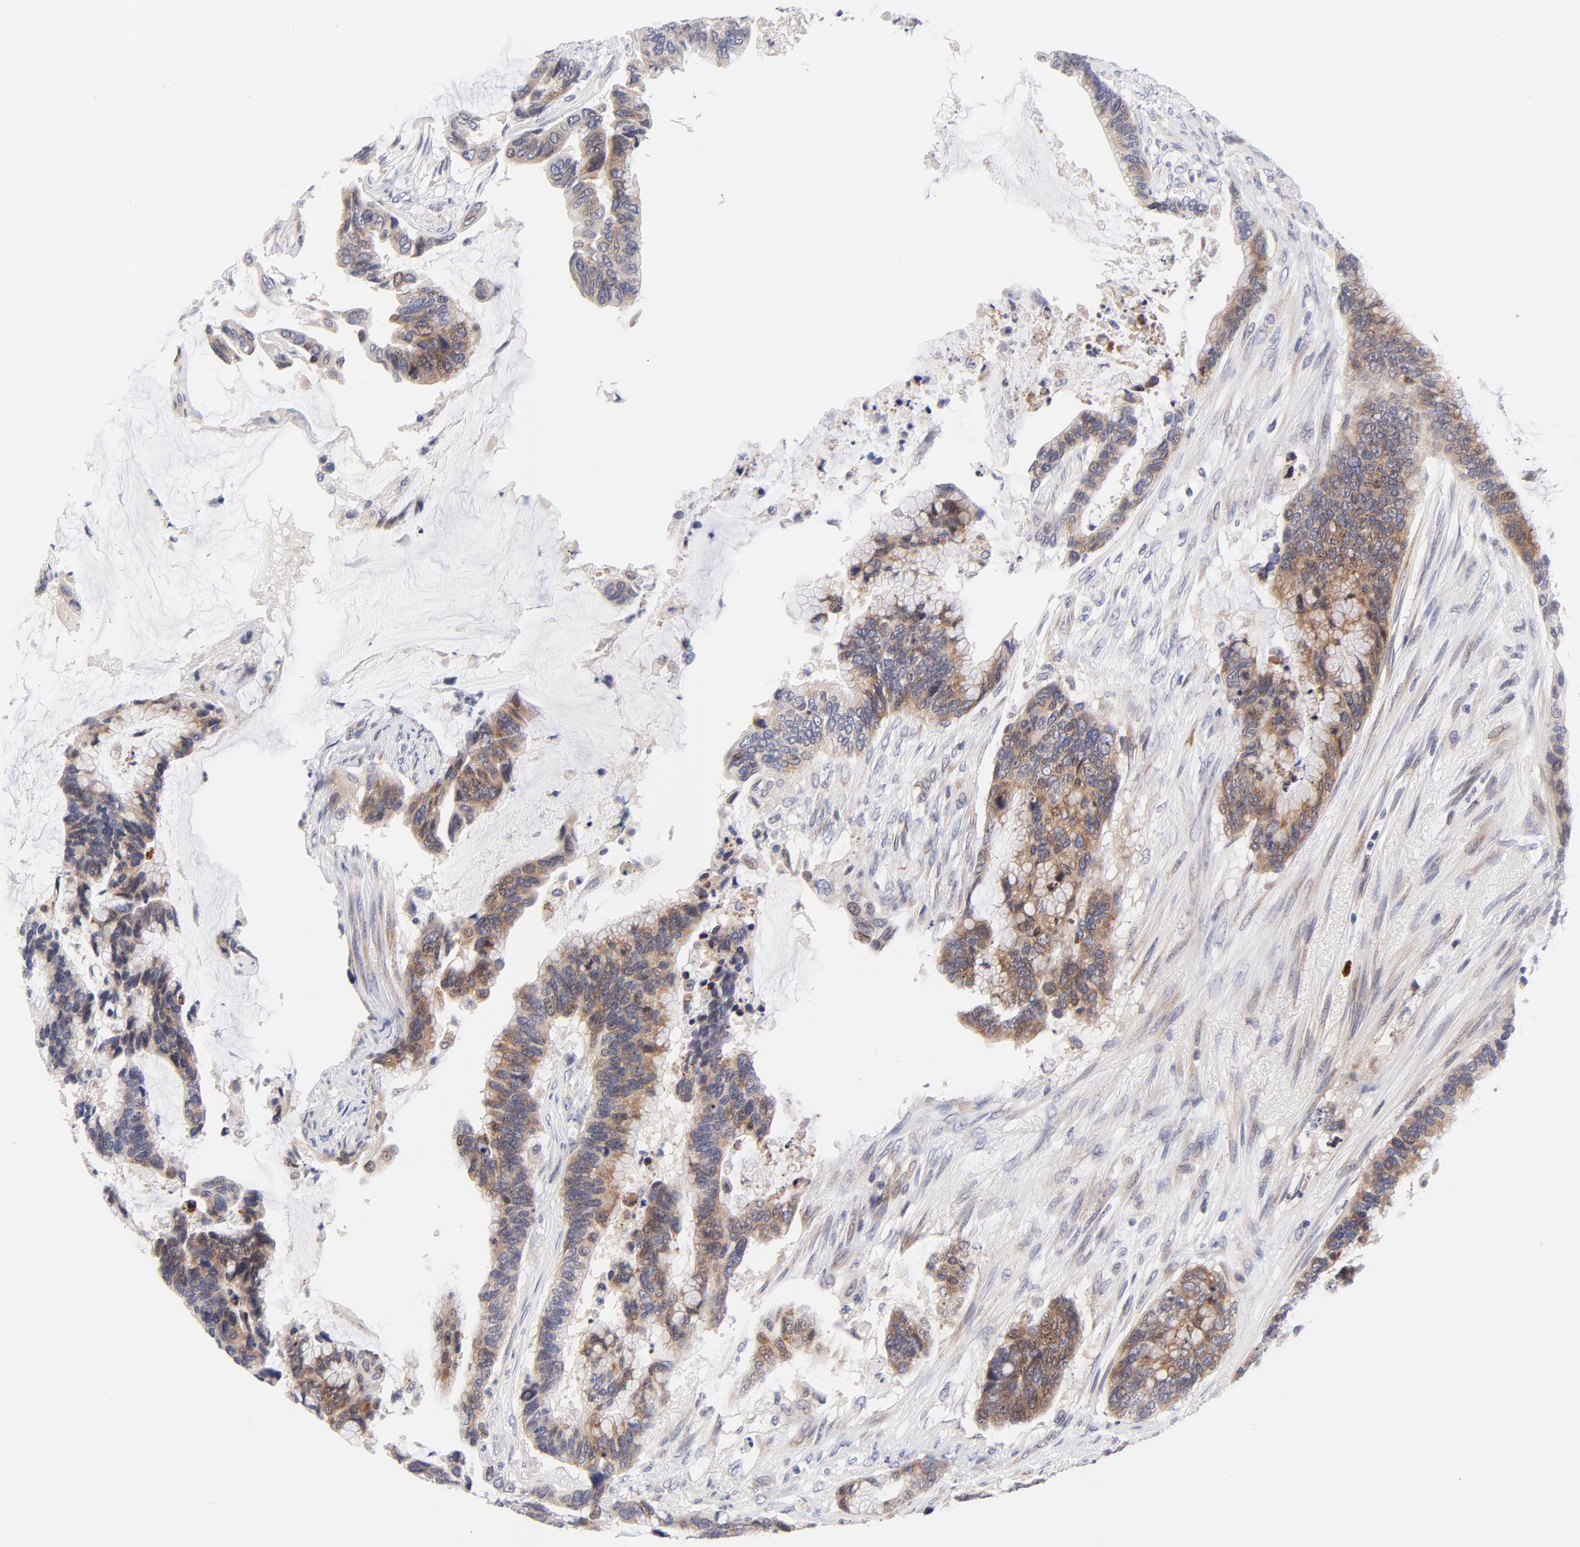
{"staining": {"intensity": "moderate", "quantity": ">75%", "location": "cytoplasmic/membranous"}, "tissue": "colorectal cancer", "cell_type": "Tumor cells", "image_type": "cancer", "snomed": [{"axis": "morphology", "description": "Adenocarcinoma, NOS"}, {"axis": "topography", "description": "Rectum"}], "caption": "Protein staining of colorectal adenocarcinoma tissue shows moderate cytoplasmic/membranous staining in approximately >75% of tumor cells. The protein is shown in brown color, while the nuclei are stained blue.", "gene": "AFF2", "patient": {"sex": "female", "age": 59}}